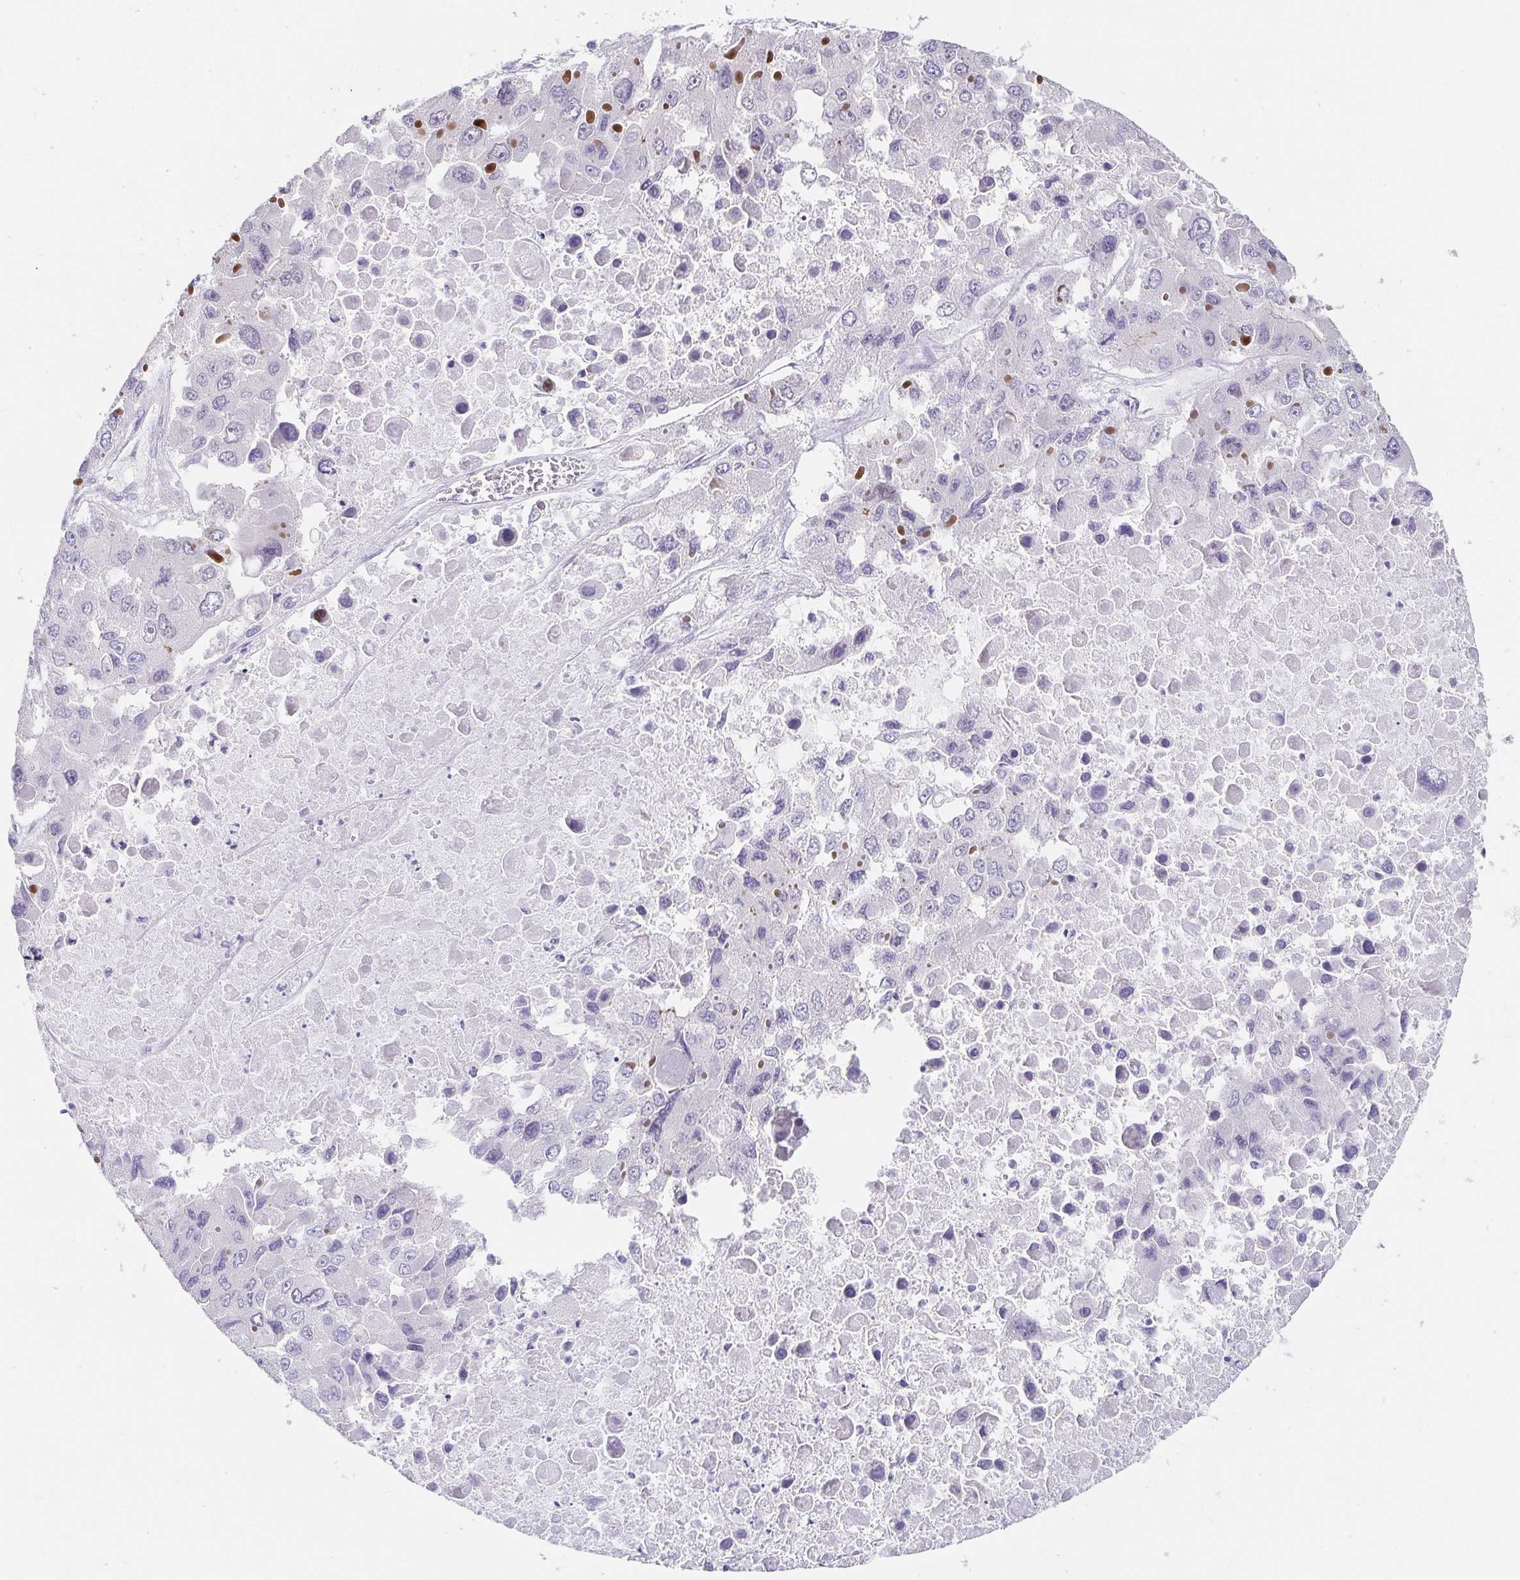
{"staining": {"intensity": "negative", "quantity": "none", "location": "none"}, "tissue": "liver cancer", "cell_type": "Tumor cells", "image_type": "cancer", "snomed": [{"axis": "morphology", "description": "Carcinoma, Hepatocellular, NOS"}, {"axis": "topography", "description": "Liver"}], "caption": "An image of liver hepatocellular carcinoma stained for a protein shows no brown staining in tumor cells.", "gene": "PDX1", "patient": {"sex": "female", "age": 41}}